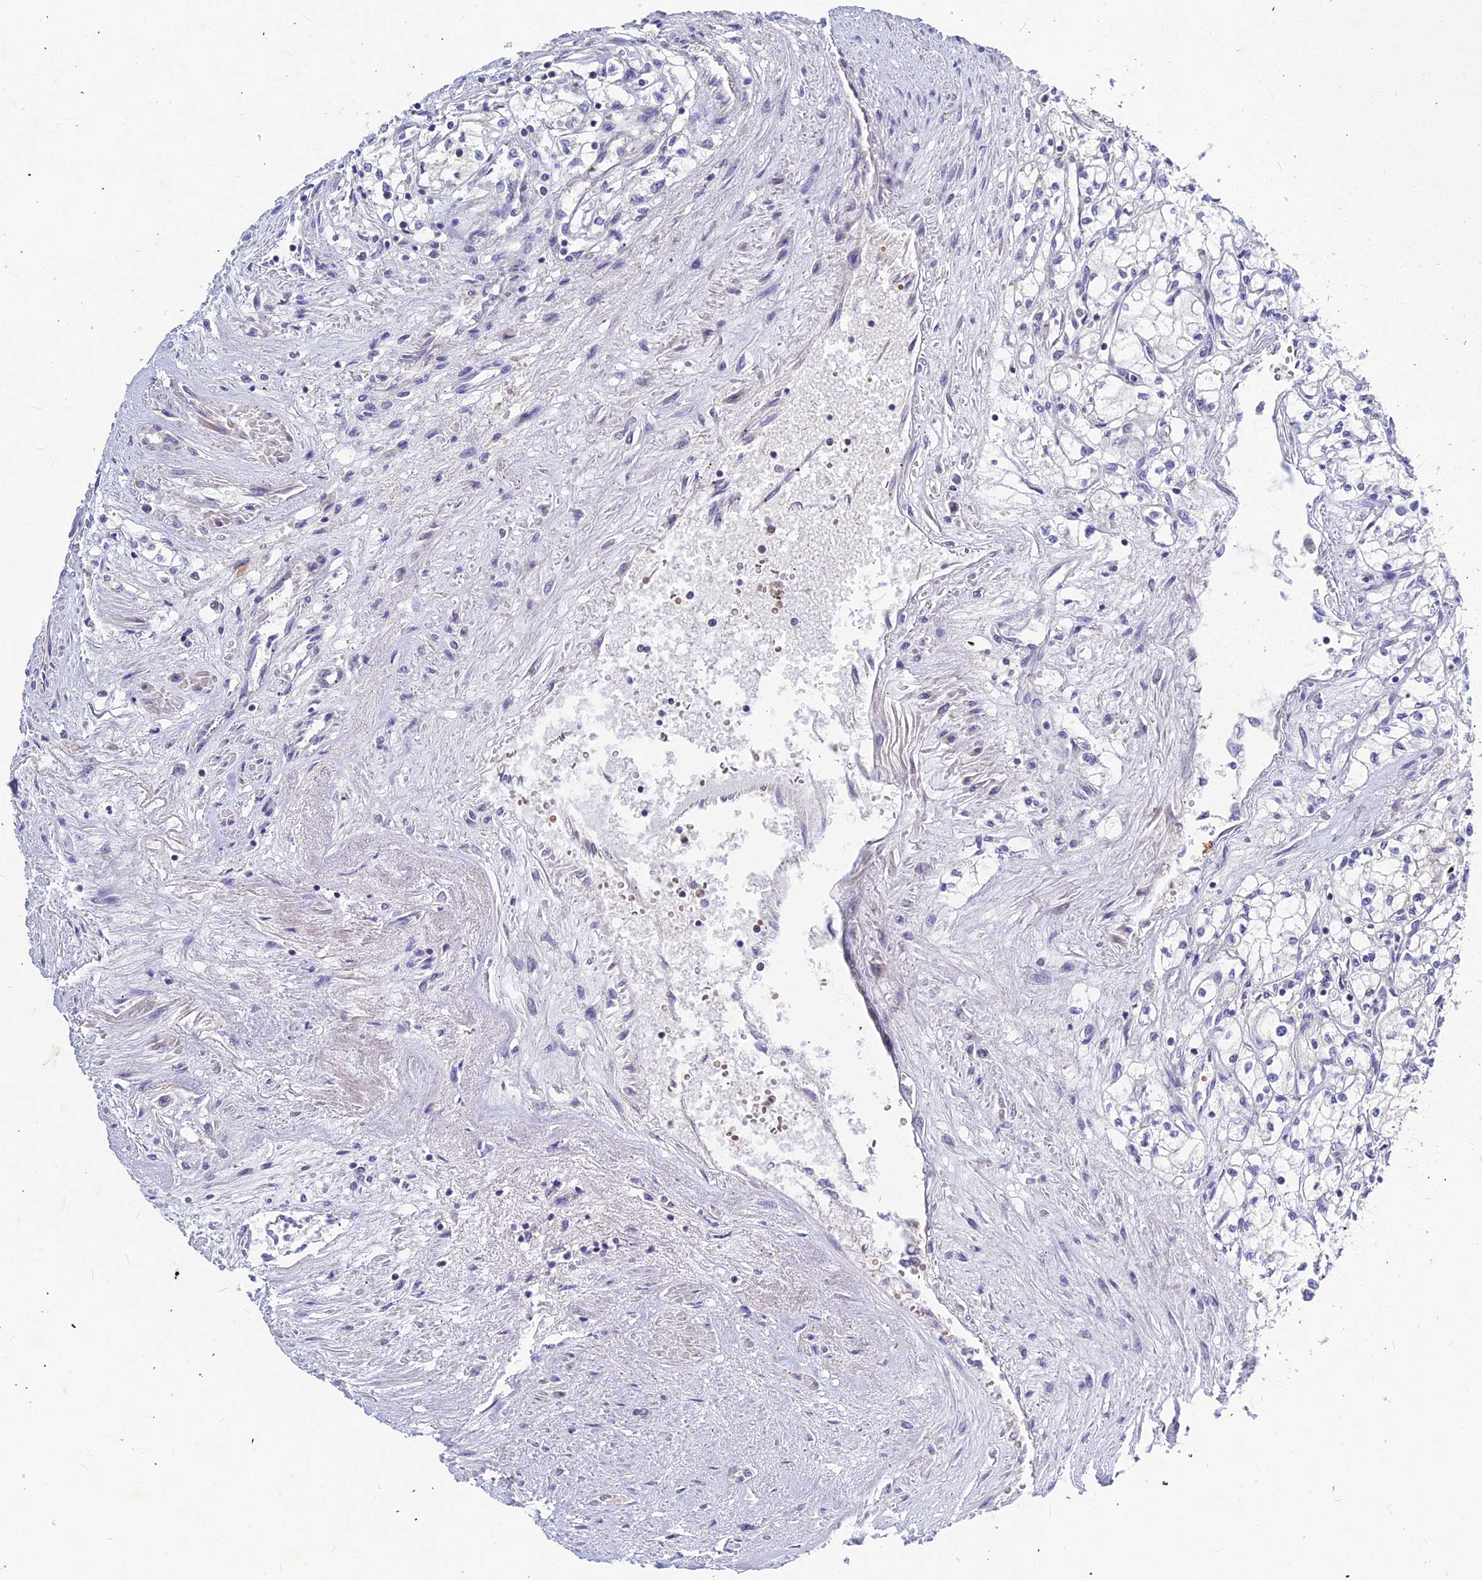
{"staining": {"intensity": "negative", "quantity": "none", "location": "none"}, "tissue": "renal cancer", "cell_type": "Tumor cells", "image_type": "cancer", "snomed": [{"axis": "morphology", "description": "Adenocarcinoma, NOS"}, {"axis": "topography", "description": "Kidney"}], "caption": "An IHC image of renal cancer (adenocarcinoma) is shown. There is no staining in tumor cells of renal cancer (adenocarcinoma).", "gene": "DMRTA1", "patient": {"sex": "male", "age": 59}}